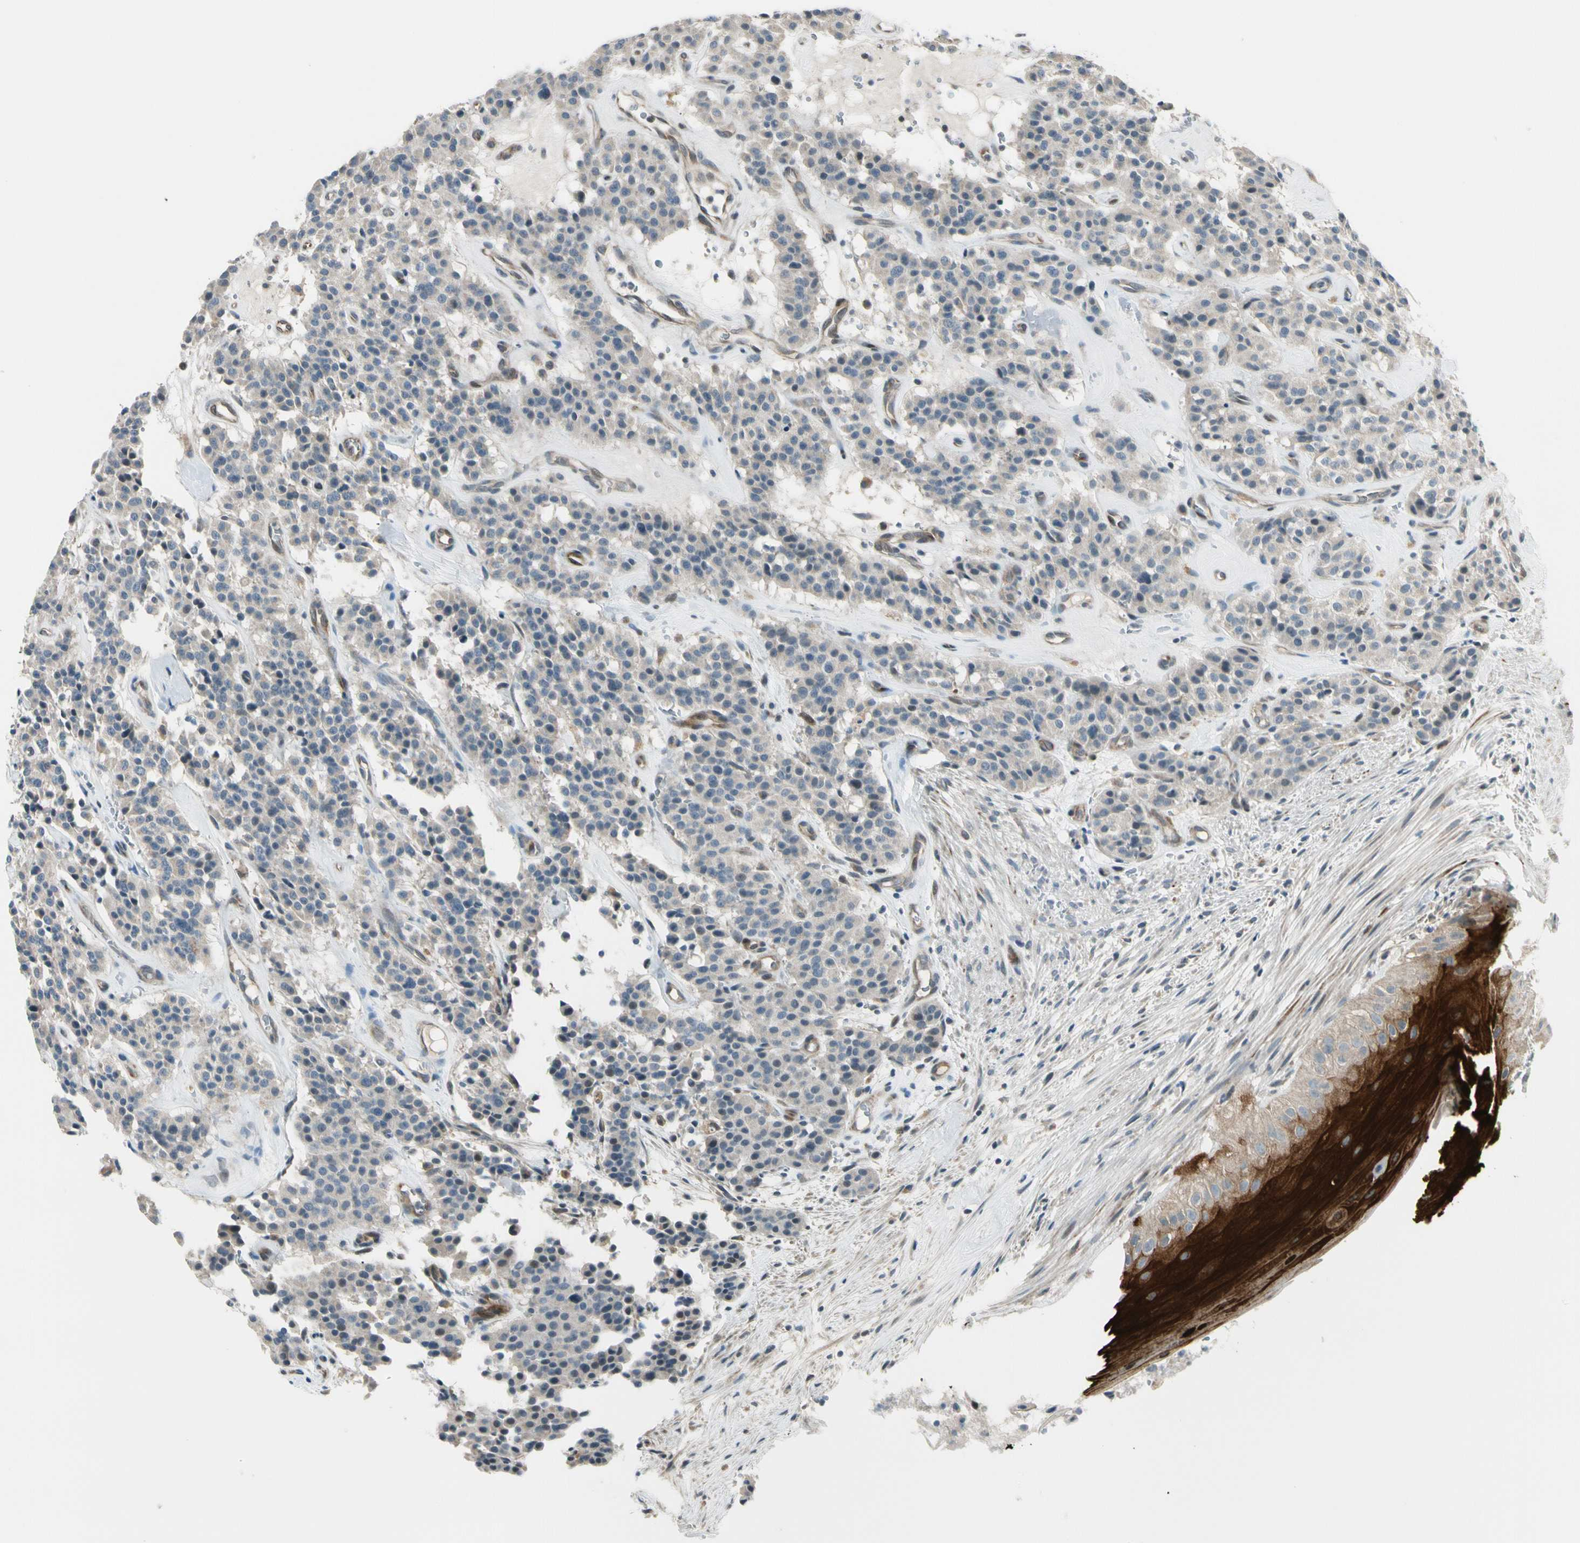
{"staining": {"intensity": "weak", "quantity": "<25%", "location": "cytoplasmic/membranous"}, "tissue": "carcinoid", "cell_type": "Tumor cells", "image_type": "cancer", "snomed": [{"axis": "morphology", "description": "Carcinoid, malignant, NOS"}, {"axis": "topography", "description": "Lung"}], "caption": "Immunohistochemical staining of human malignant carcinoid demonstrates no significant positivity in tumor cells.", "gene": "SVBP", "patient": {"sex": "male", "age": 30}}